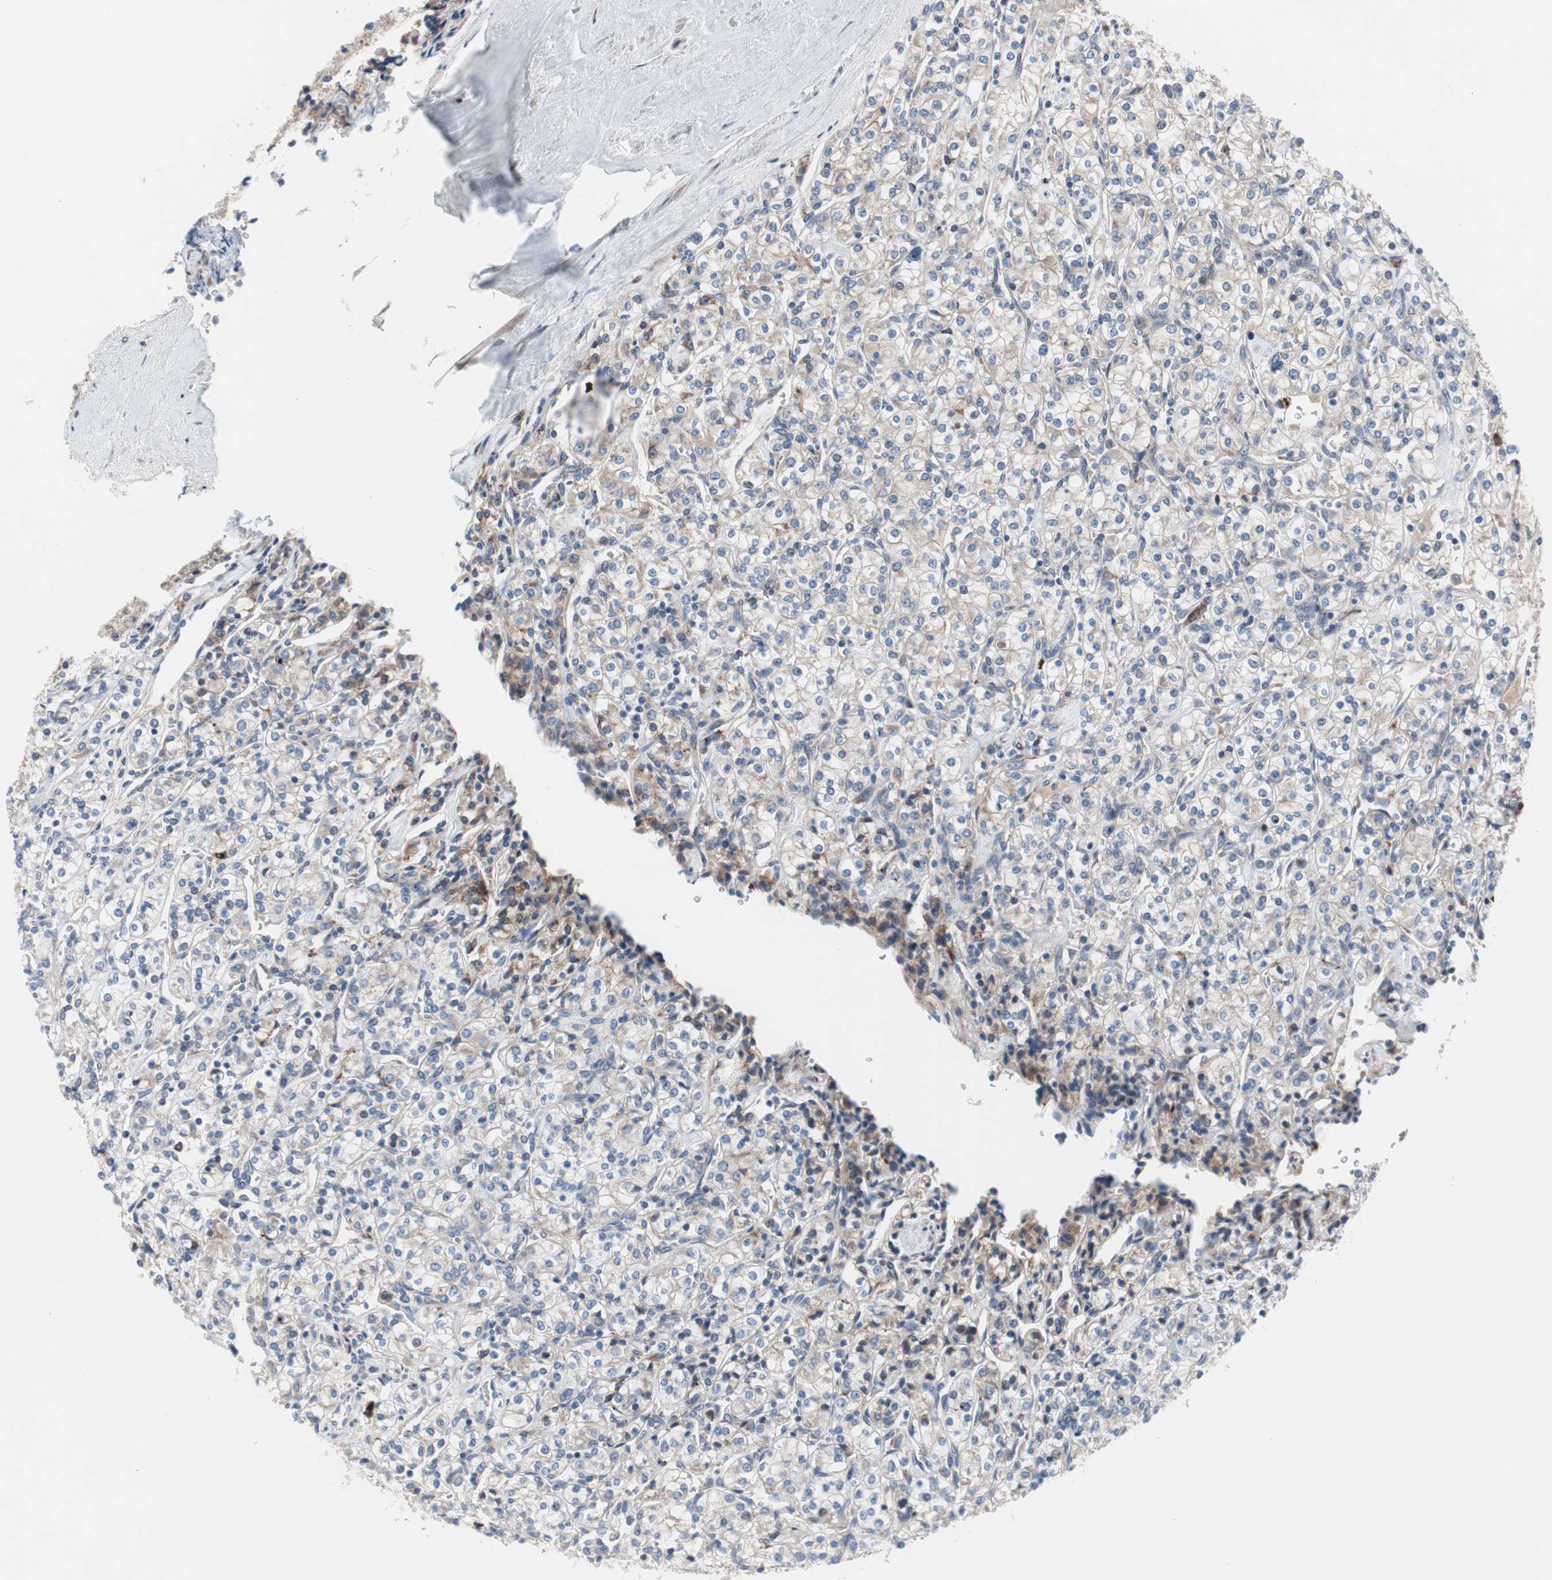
{"staining": {"intensity": "weak", "quantity": ">75%", "location": "cytoplasmic/membranous"}, "tissue": "renal cancer", "cell_type": "Tumor cells", "image_type": "cancer", "snomed": [{"axis": "morphology", "description": "Adenocarcinoma, NOS"}, {"axis": "topography", "description": "Kidney"}], "caption": "Renal cancer was stained to show a protein in brown. There is low levels of weak cytoplasmic/membranous expression in approximately >75% of tumor cells.", "gene": "KANSL1", "patient": {"sex": "male", "age": 77}}